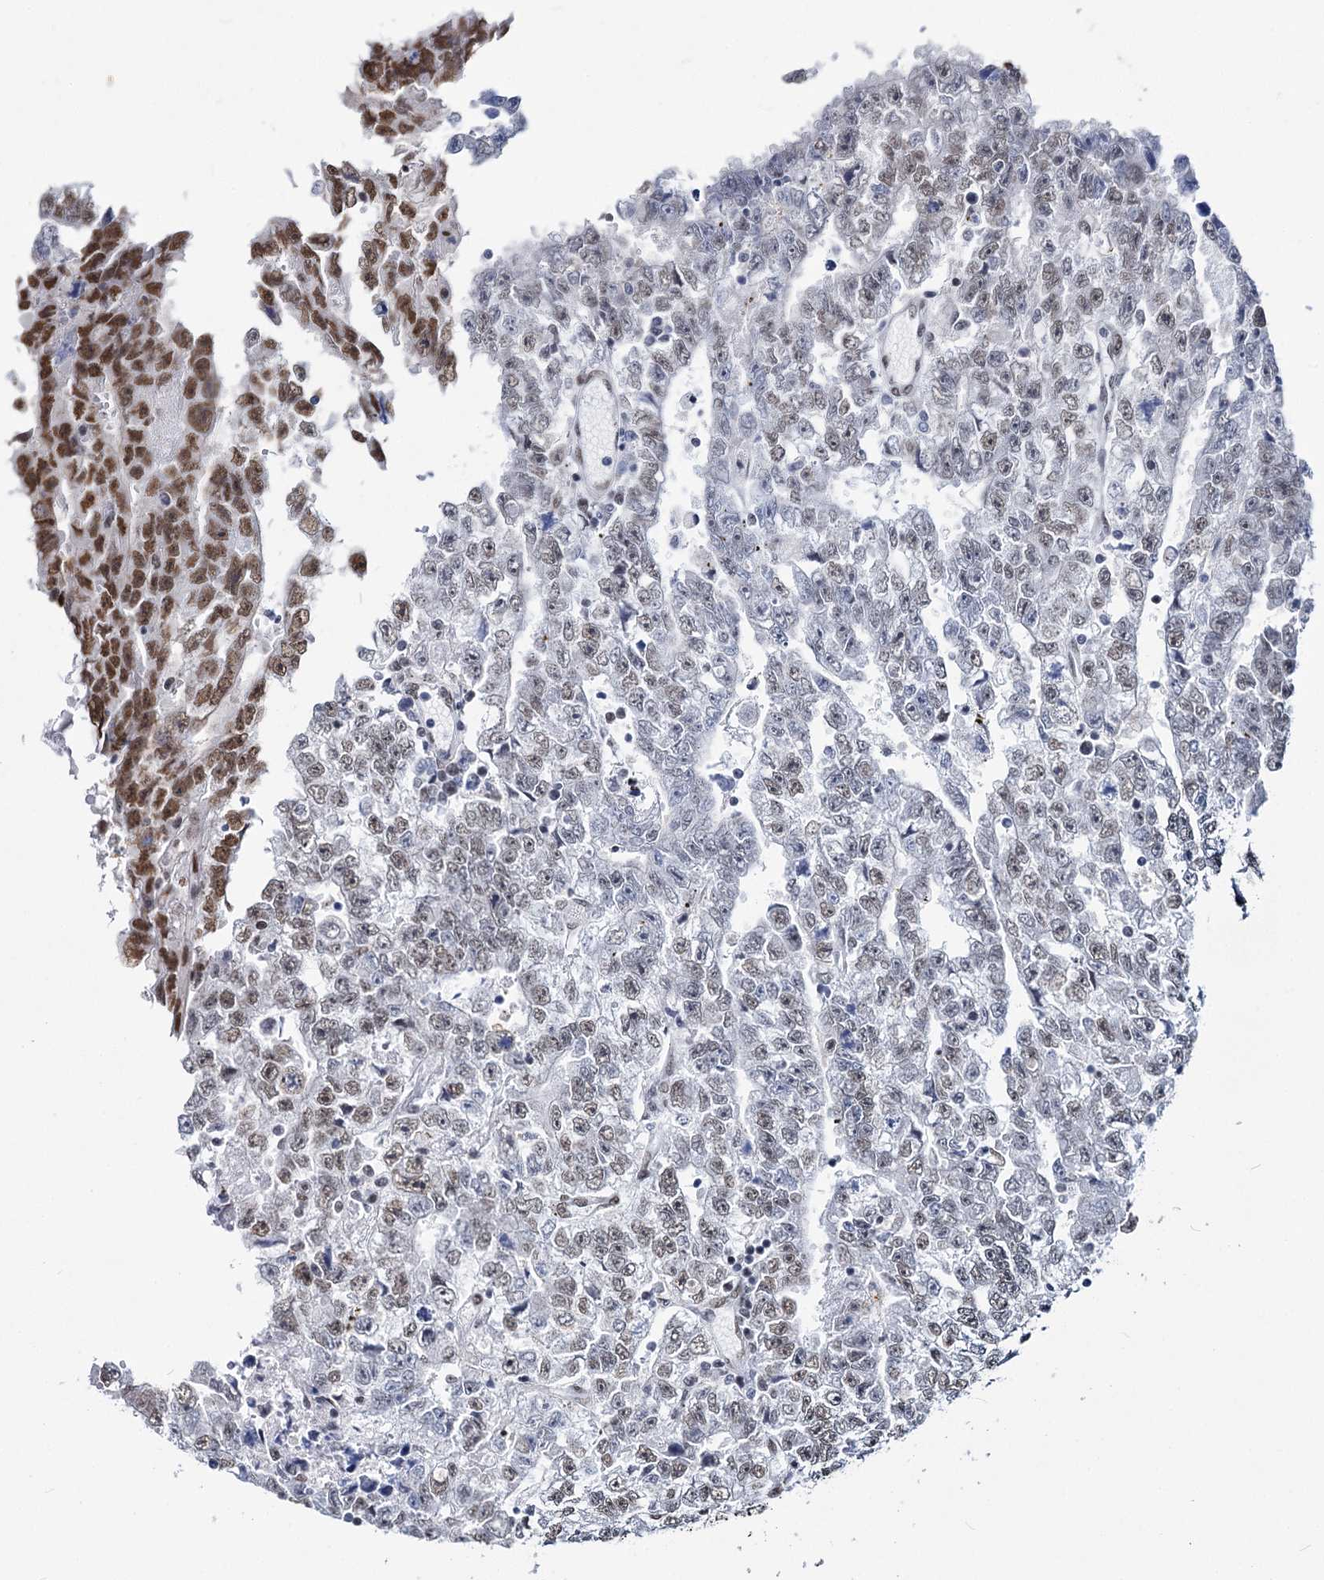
{"staining": {"intensity": "moderate", "quantity": "<25%", "location": "nuclear"}, "tissue": "testis cancer", "cell_type": "Tumor cells", "image_type": "cancer", "snomed": [{"axis": "morphology", "description": "Carcinoma, Embryonal, NOS"}, {"axis": "topography", "description": "Testis"}], "caption": "DAB immunohistochemical staining of testis embryonal carcinoma demonstrates moderate nuclear protein expression in about <25% of tumor cells.", "gene": "PARPBP", "patient": {"sex": "male", "age": 25}}